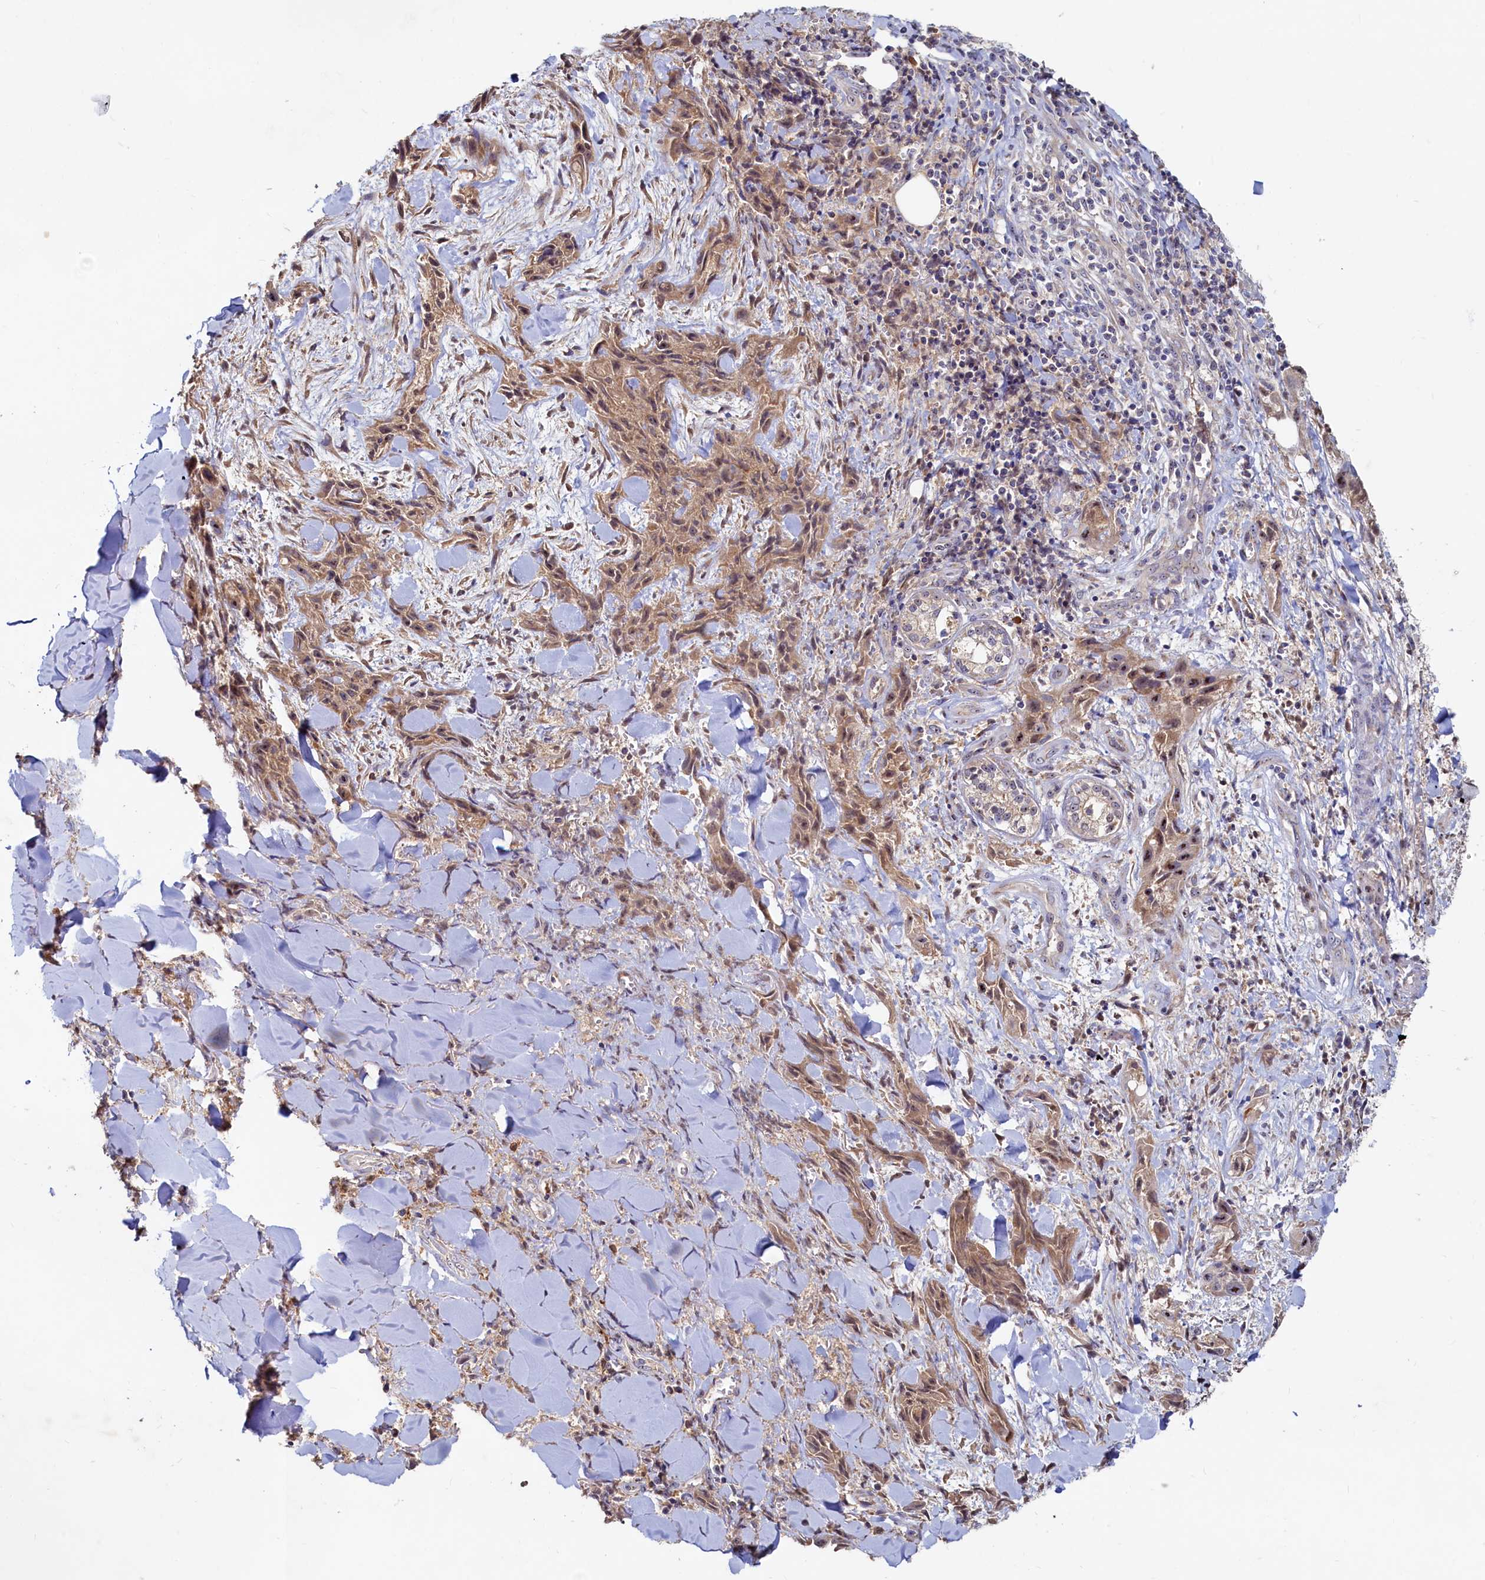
{"staining": {"intensity": "moderate", "quantity": "25%-75%", "location": "cytoplasmic/membranous,nuclear"}, "tissue": "skin cancer", "cell_type": "Tumor cells", "image_type": "cancer", "snomed": [{"axis": "morphology", "description": "Squamous cell carcinoma, NOS"}, {"axis": "topography", "description": "Skin"}, {"axis": "topography", "description": "Subcutis"}], "caption": "IHC photomicrograph of skin cancer stained for a protein (brown), which reveals medium levels of moderate cytoplasmic/membranous and nuclear staining in about 25%-75% of tumor cells.", "gene": "RGS7BP", "patient": {"sex": "male", "age": 73}}